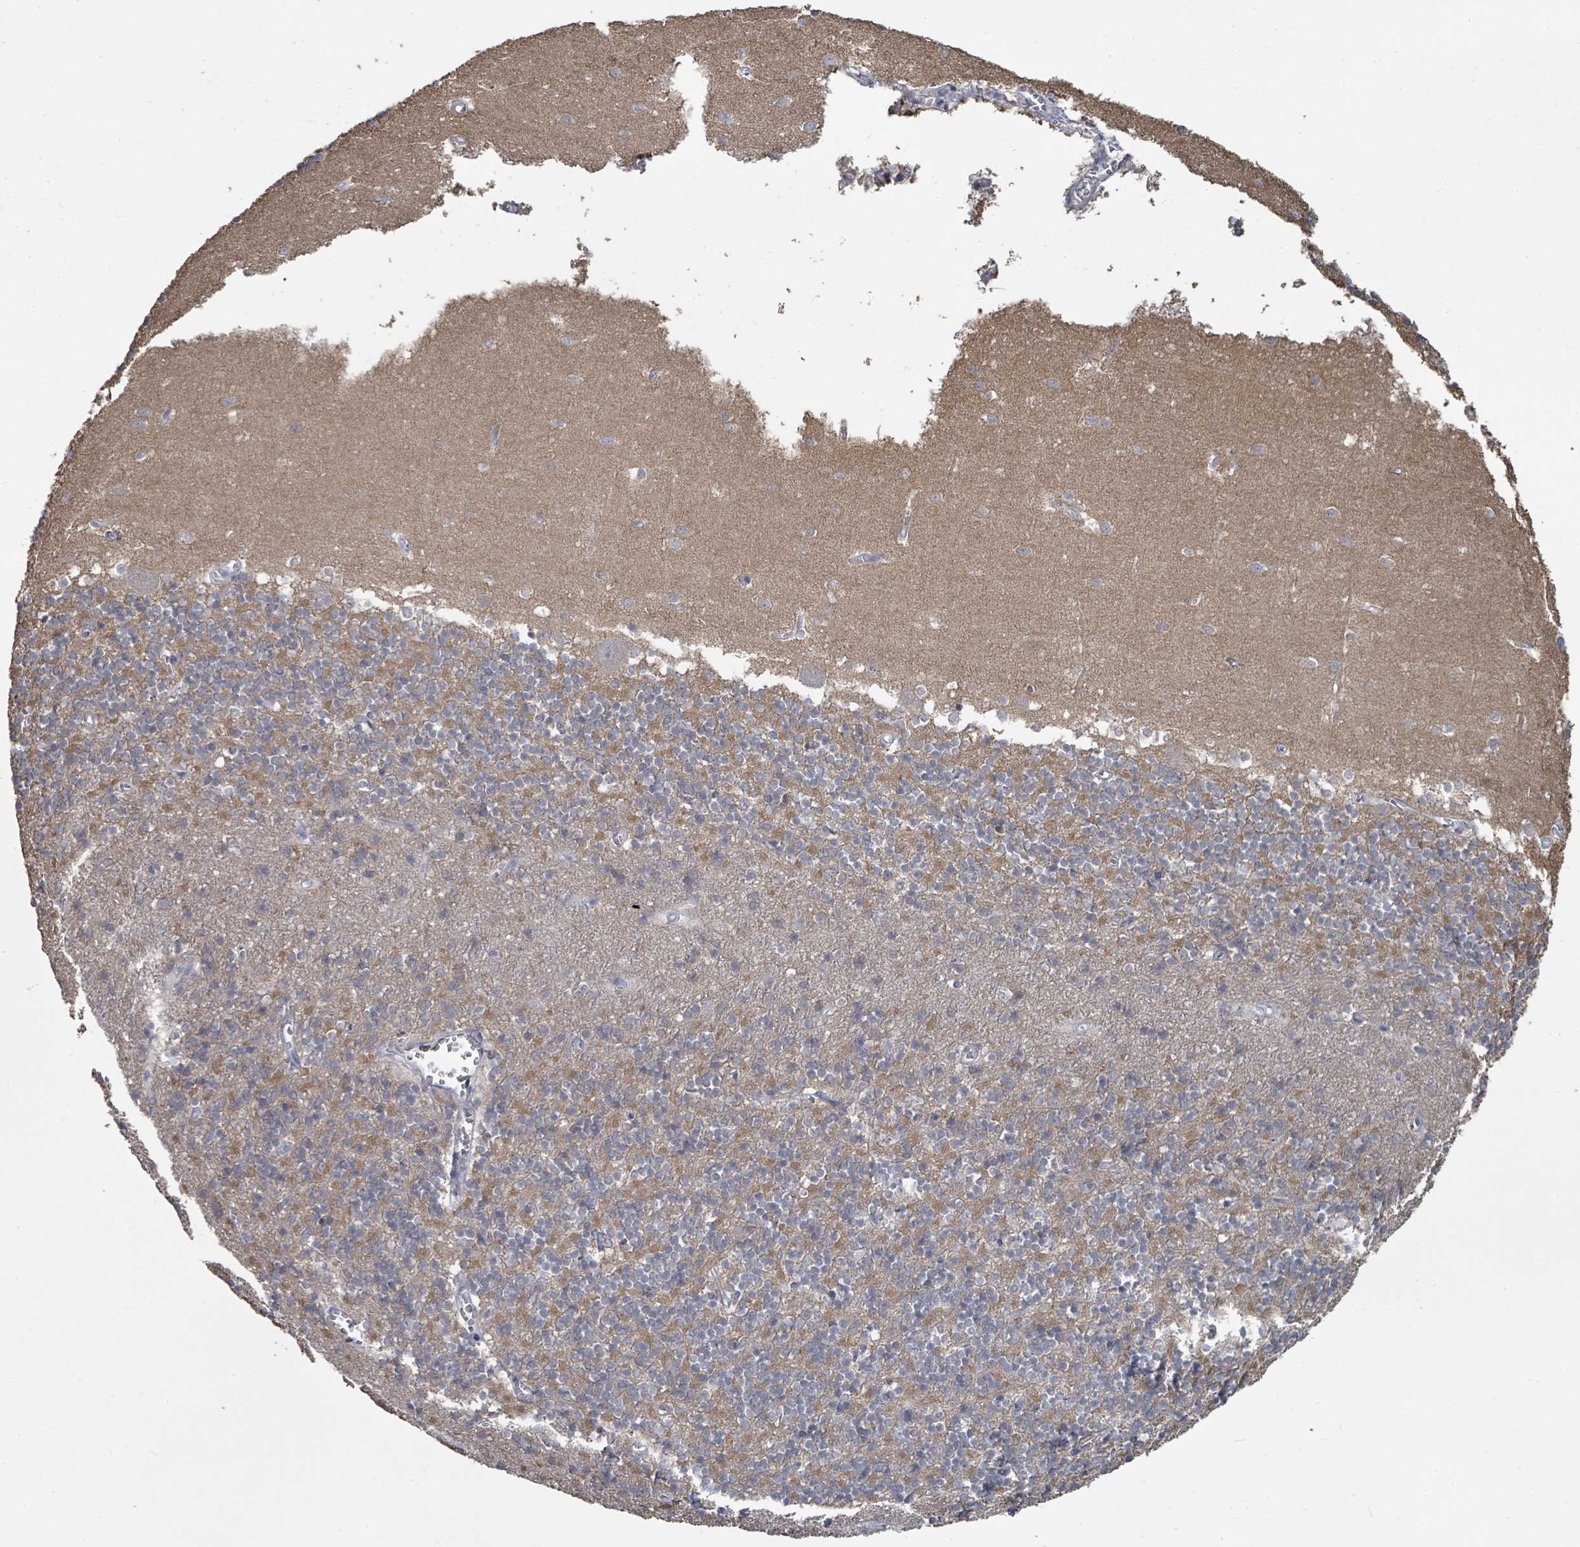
{"staining": {"intensity": "moderate", "quantity": "25%-75%", "location": "cytoplasmic/membranous"}, "tissue": "cerebellum", "cell_type": "Cells in granular layer", "image_type": "normal", "snomed": [{"axis": "morphology", "description": "Normal tissue, NOS"}, {"axis": "topography", "description": "Cerebellum"}], "caption": "A micrograph of human cerebellum stained for a protein shows moderate cytoplasmic/membranous brown staining in cells in granular layer. (IHC, brightfield microscopy, high magnification).", "gene": "SLC9A7", "patient": {"sex": "male", "age": 54}}